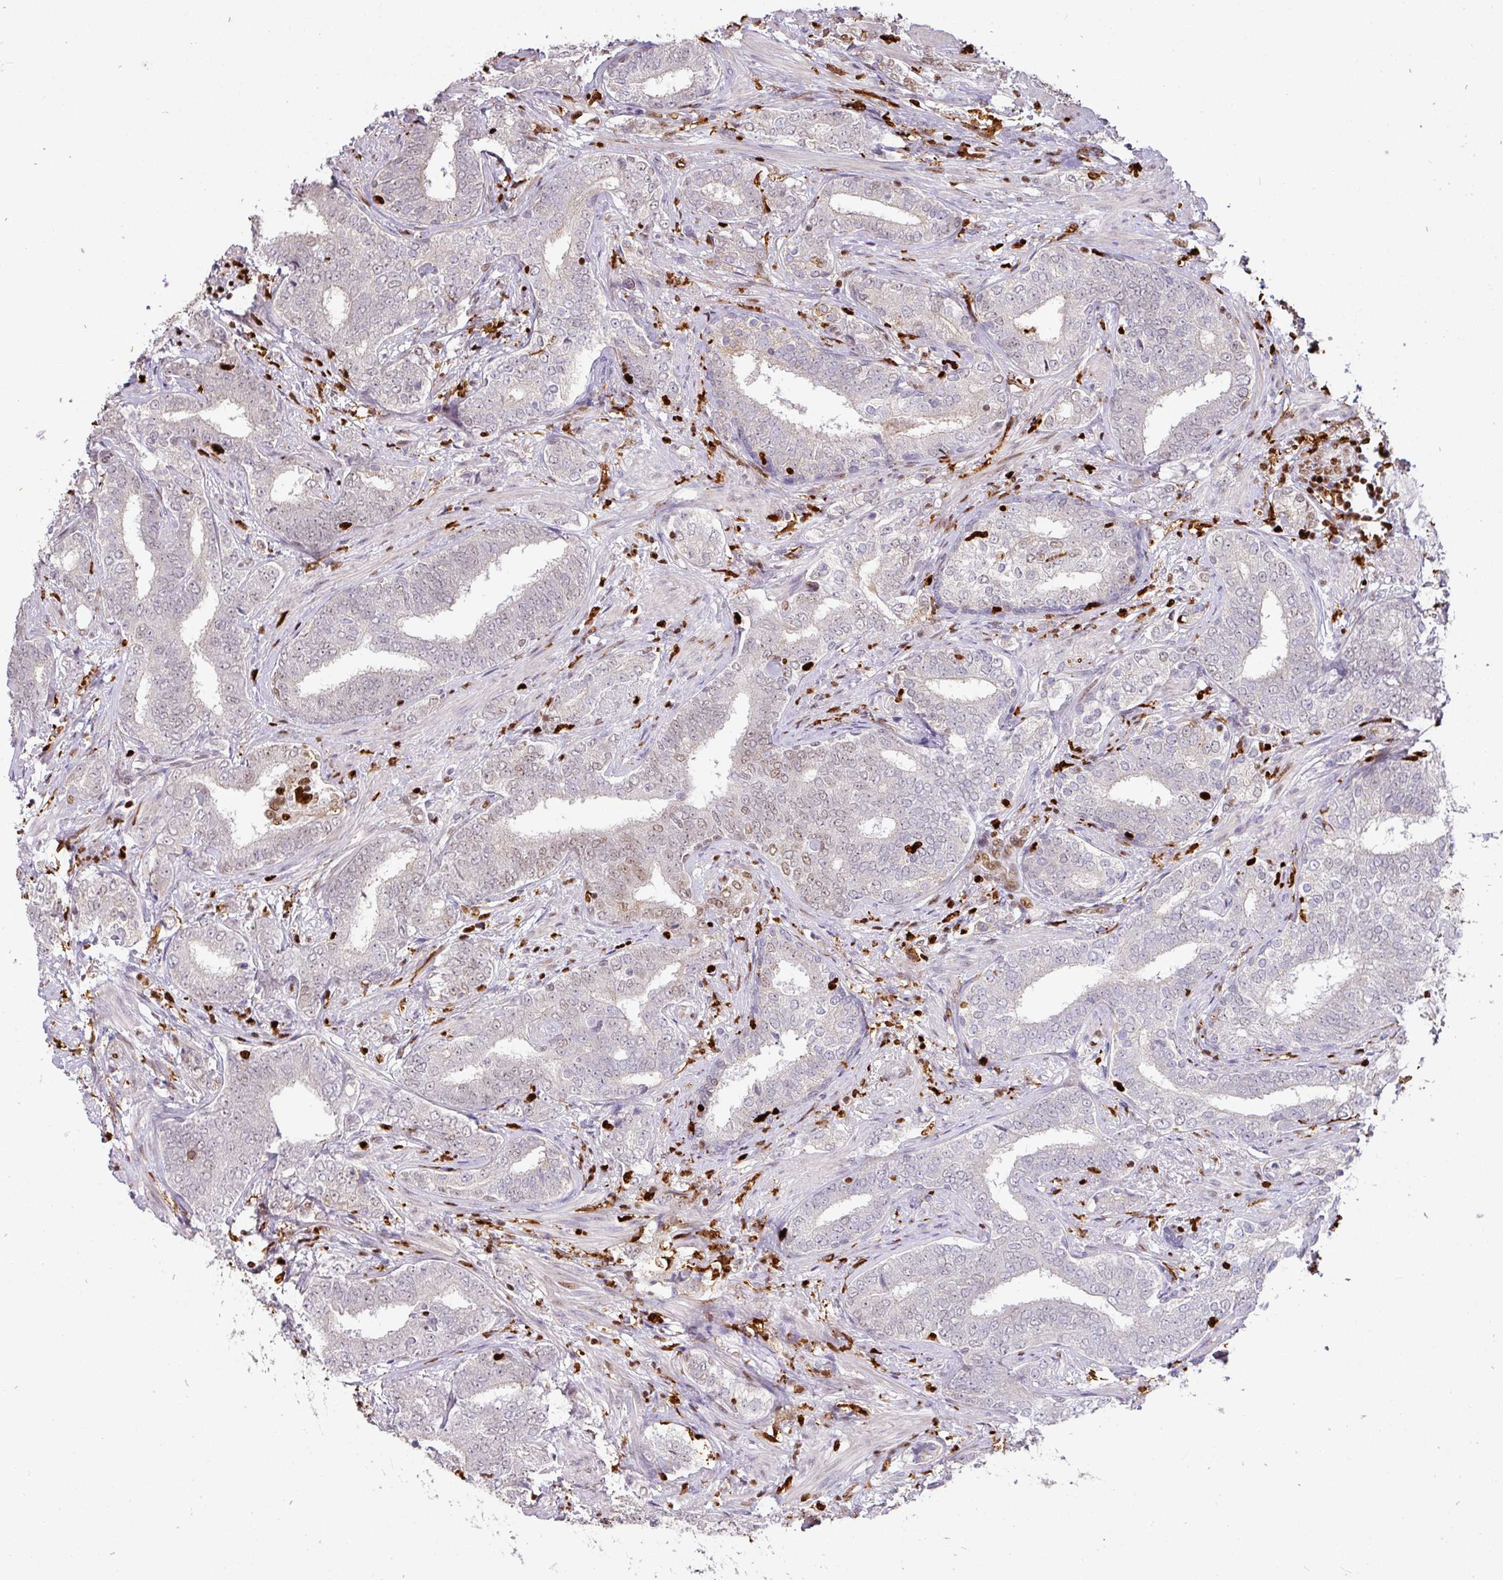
{"staining": {"intensity": "weak", "quantity": "<25%", "location": "nuclear"}, "tissue": "prostate cancer", "cell_type": "Tumor cells", "image_type": "cancer", "snomed": [{"axis": "morphology", "description": "Adenocarcinoma, High grade"}, {"axis": "topography", "description": "Prostate"}], "caption": "The micrograph demonstrates no significant staining in tumor cells of adenocarcinoma (high-grade) (prostate).", "gene": "SAMHD1", "patient": {"sex": "male", "age": 72}}